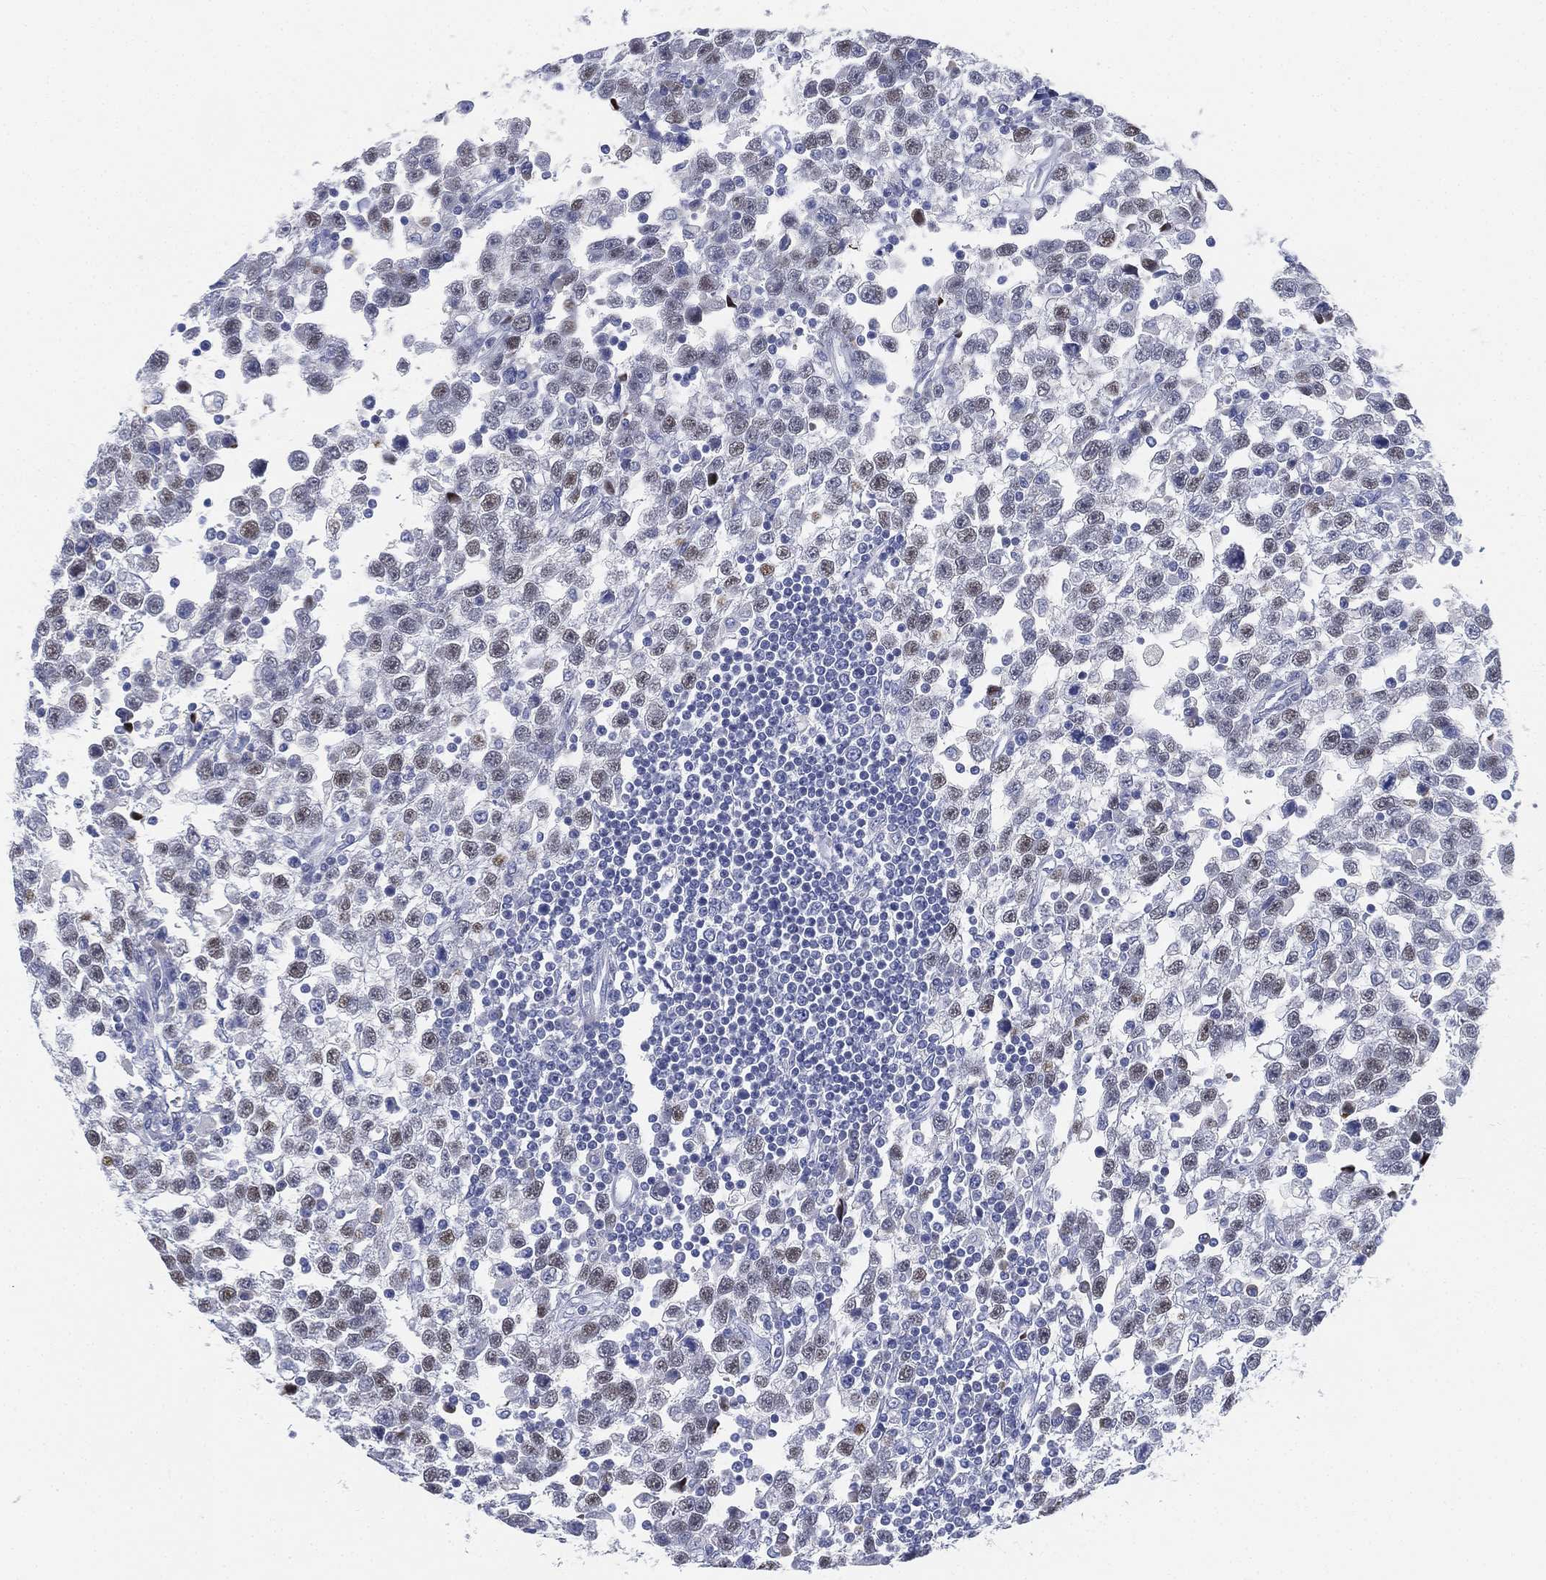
{"staining": {"intensity": "moderate", "quantity": "25%-75%", "location": "nuclear"}, "tissue": "testis cancer", "cell_type": "Tumor cells", "image_type": "cancer", "snomed": [{"axis": "morphology", "description": "Seminoma, NOS"}, {"axis": "topography", "description": "Testis"}], "caption": "Testis seminoma tissue displays moderate nuclear positivity in about 25%-75% of tumor cells Nuclei are stained in blue.", "gene": "GCNA", "patient": {"sex": "male", "age": 34}}